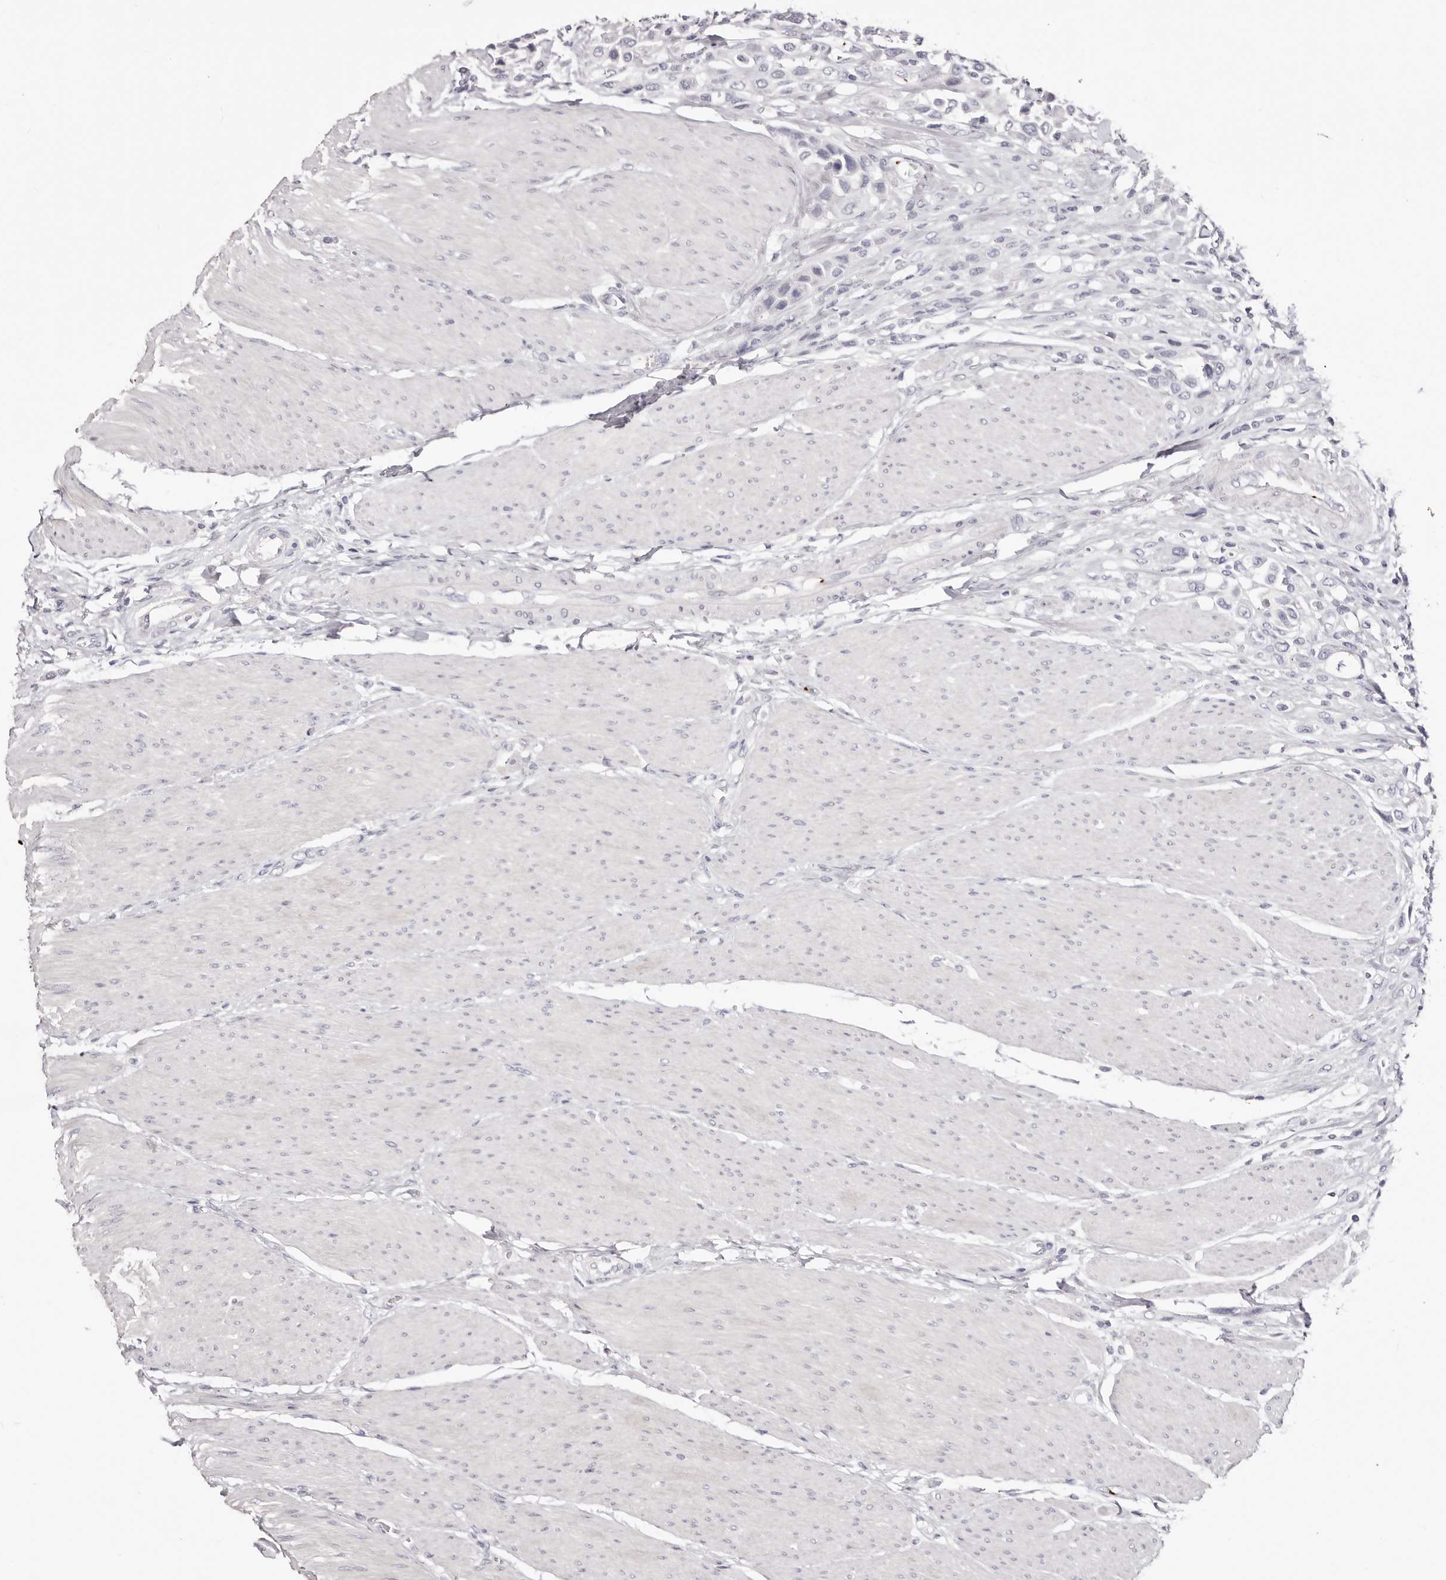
{"staining": {"intensity": "negative", "quantity": "none", "location": "none"}, "tissue": "urothelial cancer", "cell_type": "Tumor cells", "image_type": "cancer", "snomed": [{"axis": "morphology", "description": "Urothelial carcinoma, High grade"}, {"axis": "topography", "description": "Urinary bladder"}], "caption": "High-grade urothelial carcinoma was stained to show a protein in brown. There is no significant positivity in tumor cells. (DAB immunohistochemistry (IHC), high magnification).", "gene": "PF4", "patient": {"sex": "male", "age": 50}}